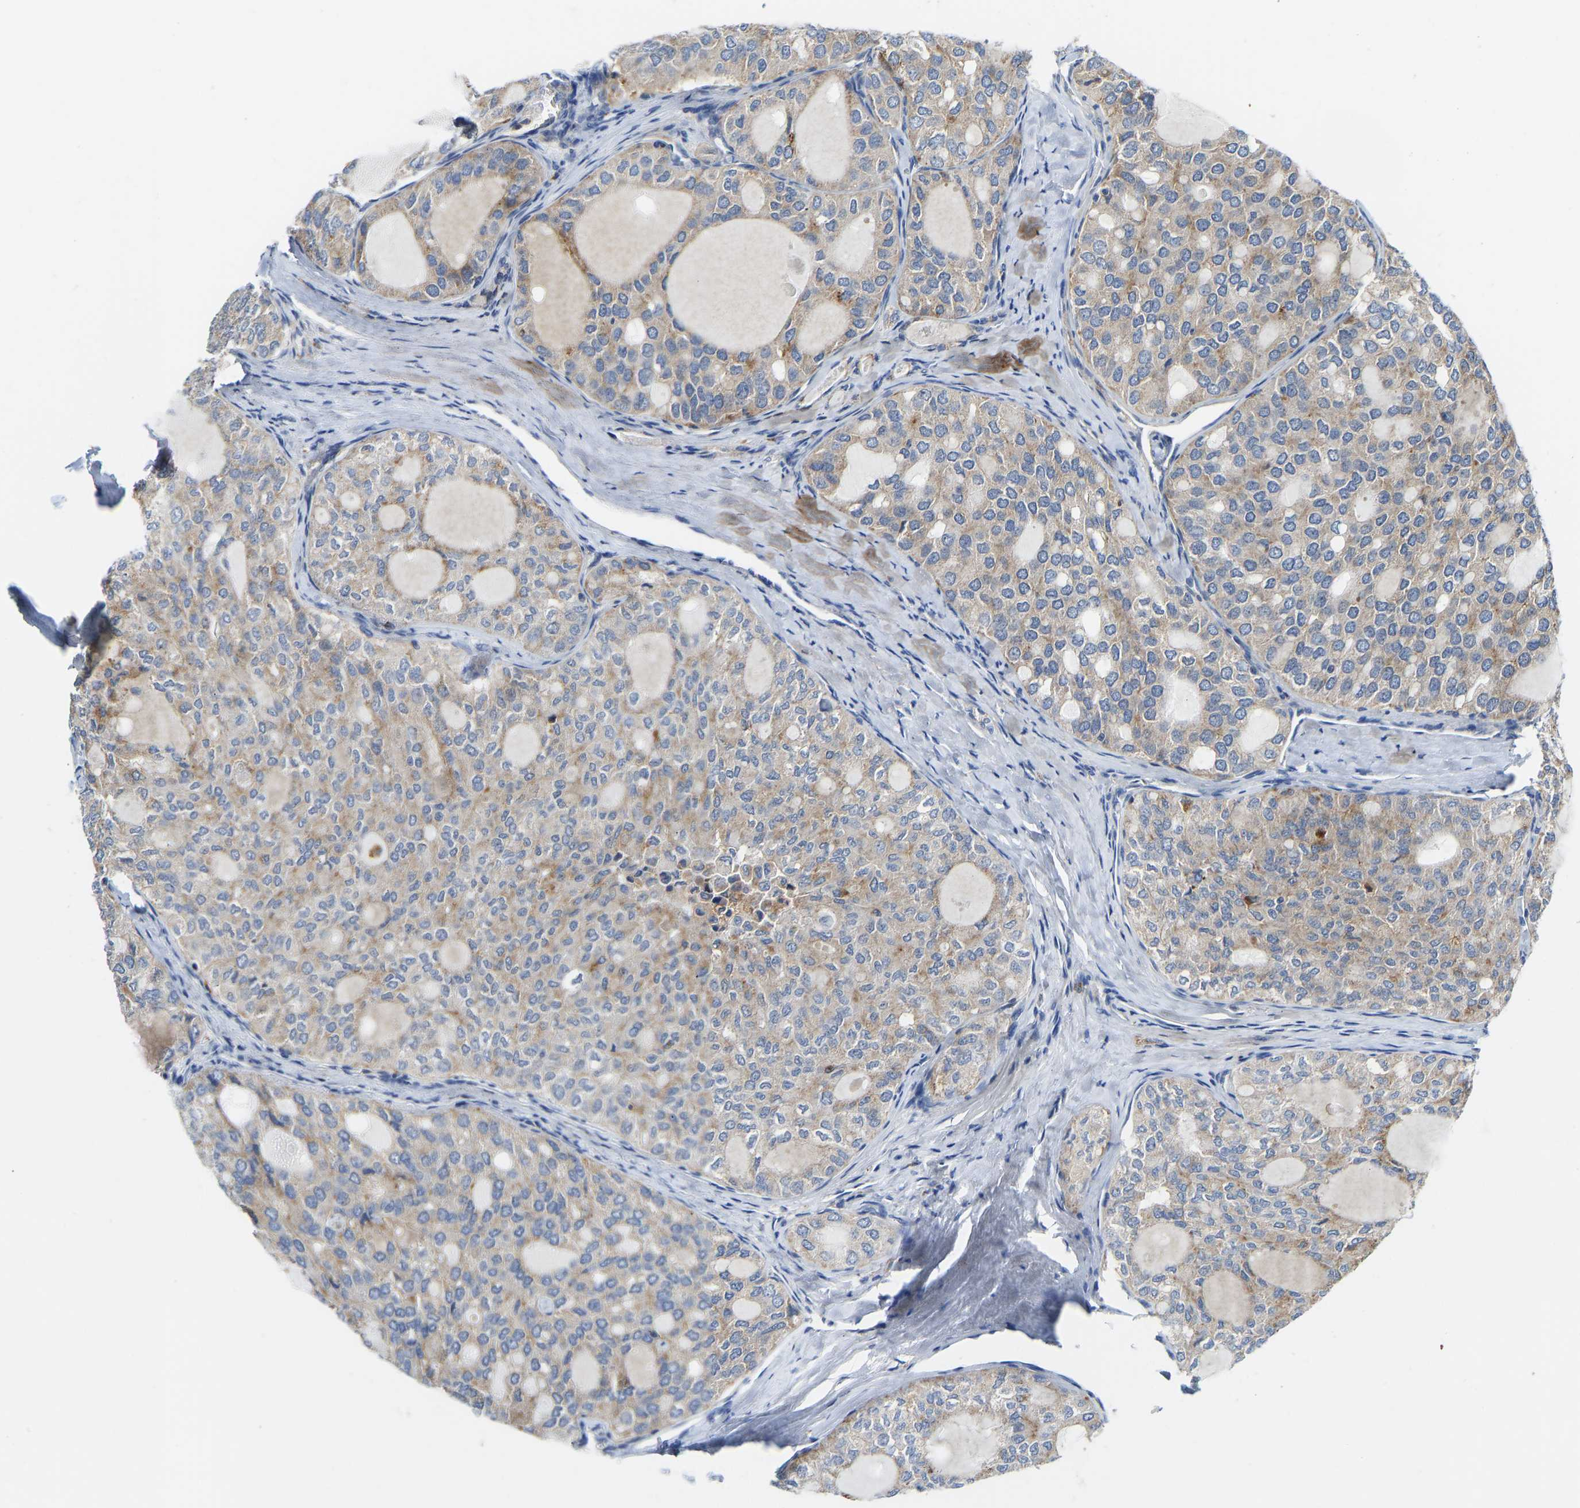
{"staining": {"intensity": "weak", "quantity": ">75%", "location": "cytoplasmic/membranous"}, "tissue": "thyroid cancer", "cell_type": "Tumor cells", "image_type": "cancer", "snomed": [{"axis": "morphology", "description": "Follicular adenoma carcinoma, NOS"}, {"axis": "topography", "description": "Thyroid gland"}], "caption": "Weak cytoplasmic/membranous expression for a protein is identified in about >75% of tumor cells of thyroid cancer (follicular adenoma carcinoma) using immunohistochemistry.", "gene": "ATP6V1E1", "patient": {"sex": "male", "age": 75}}